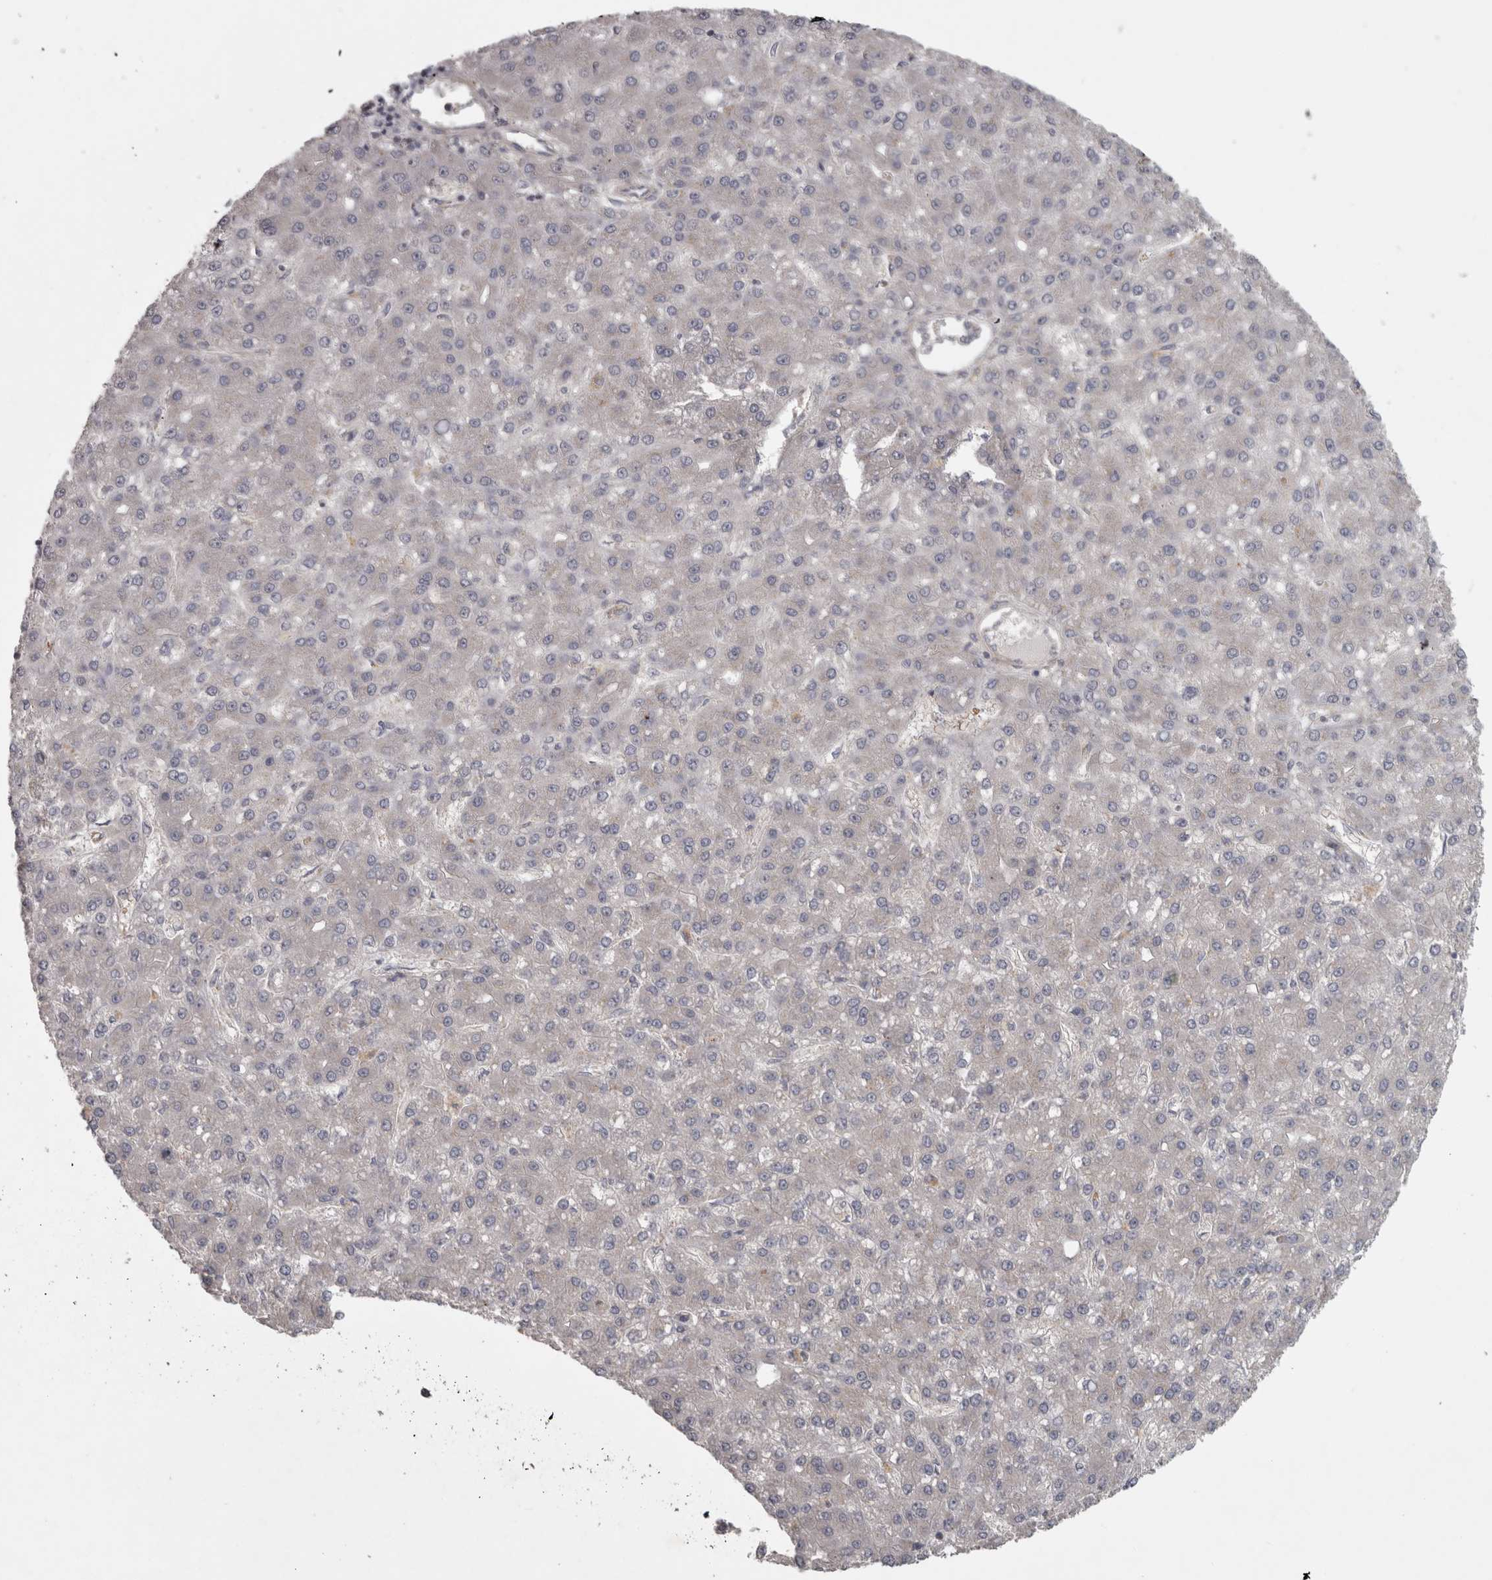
{"staining": {"intensity": "negative", "quantity": "none", "location": "none"}, "tissue": "liver cancer", "cell_type": "Tumor cells", "image_type": "cancer", "snomed": [{"axis": "morphology", "description": "Carcinoma, Hepatocellular, NOS"}, {"axis": "topography", "description": "Liver"}], "caption": "This is an immunohistochemistry (IHC) image of human hepatocellular carcinoma (liver). There is no expression in tumor cells.", "gene": "SLCO5A1", "patient": {"sex": "male", "age": 67}}